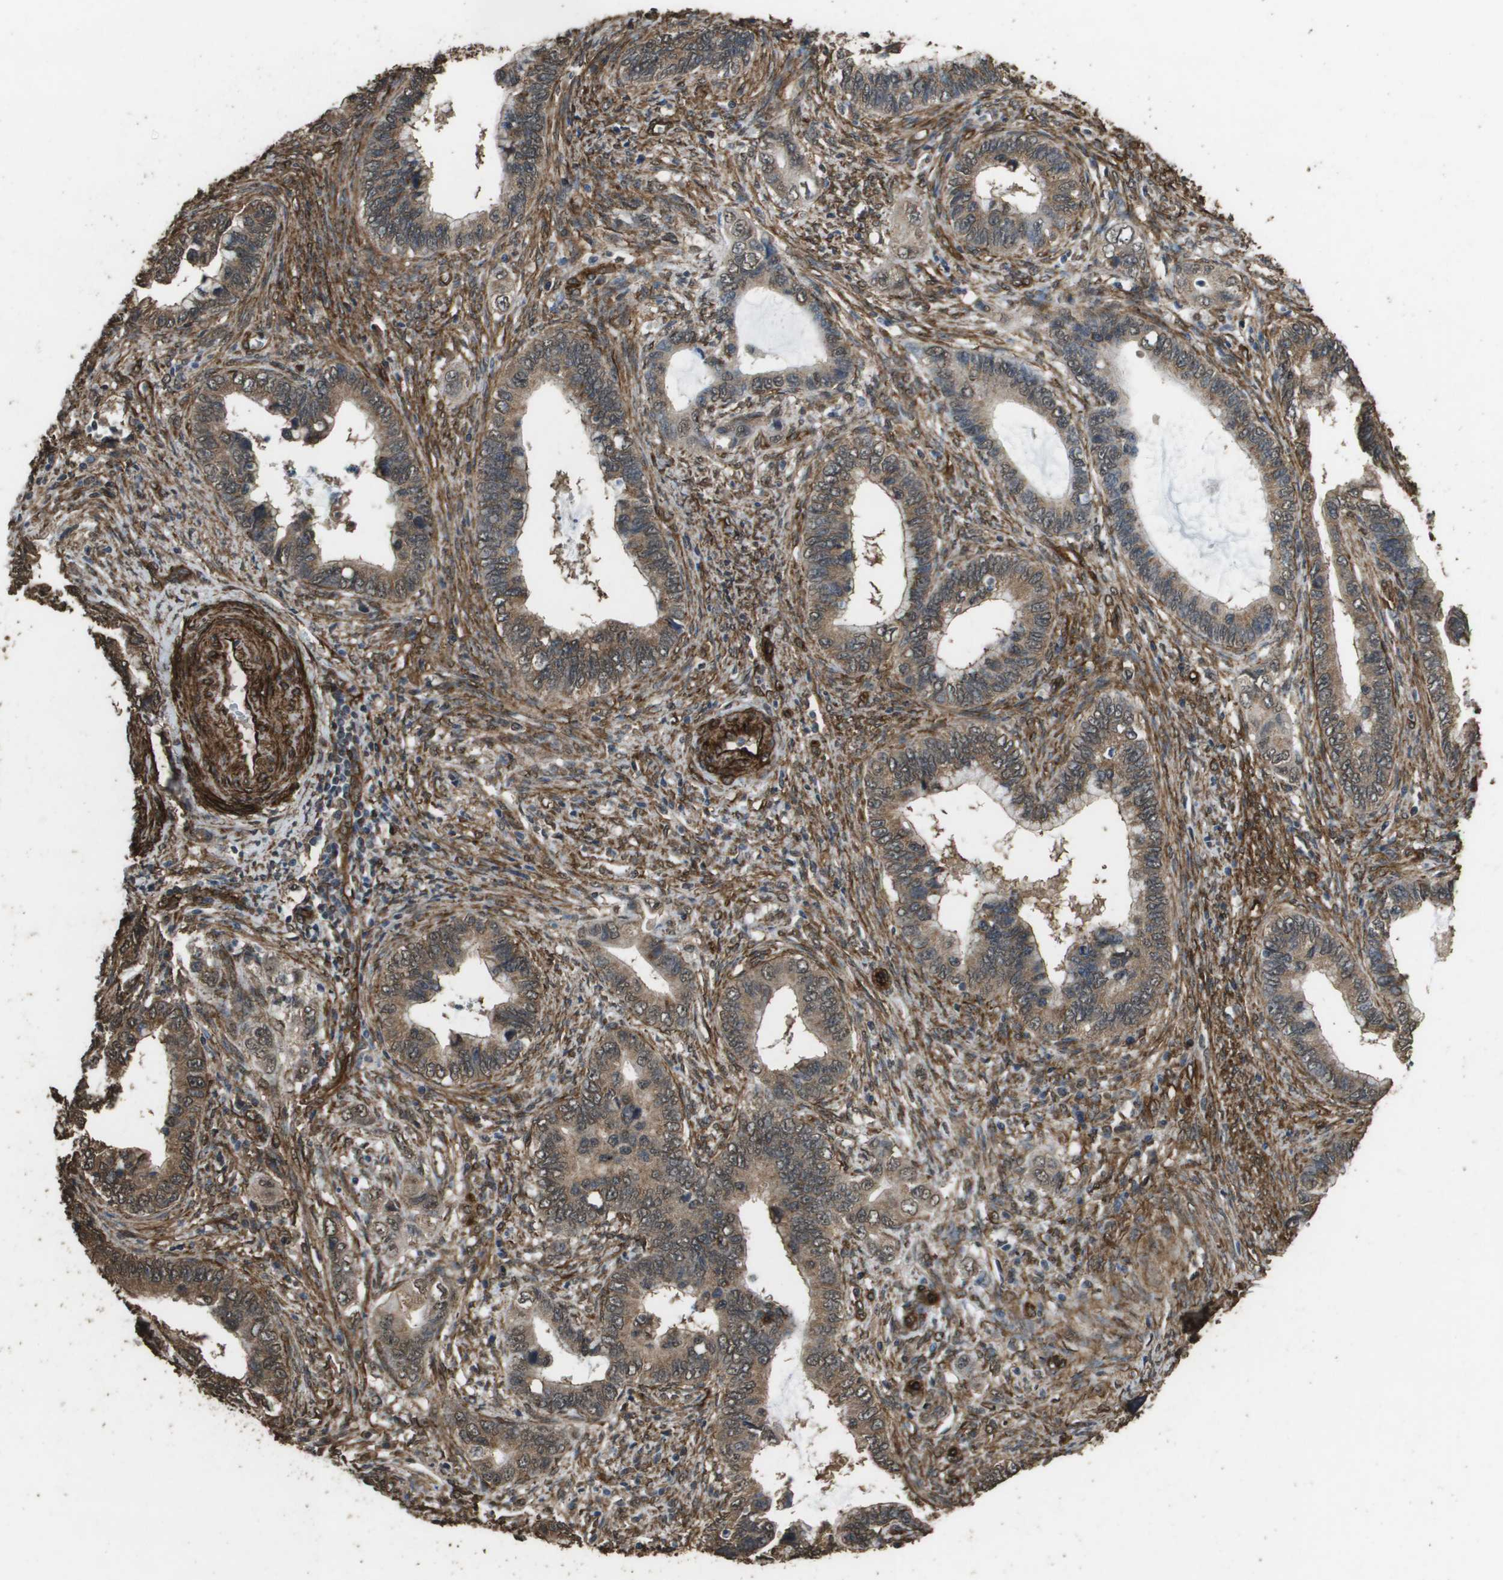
{"staining": {"intensity": "moderate", "quantity": ">75%", "location": "cytoplasmic/membranous,nuclear"}, "tissue": "cervical cancer", "cell_type": "Tumor cells", "image_type": "cancer", "snomed": [{"axis": "morphology", "description": "Adenocarcinoma, NOS"}, {"axis": "topography", "description": "Cervix"}], "caption": "IHC staining of cervical cancer, which reveals medium levels of moderate cytoplasmic/membranous and nuclear staining in approximately >75% of tumor cells indicating moderate cytoplasmic/membranous and nuclear protein positivity. The staining was performed using DAB (3,3'-diaminobenzidine) (brown) for protein detection and nuclei were counterstained in hematoxylin (blue).", "gene": "AAMP", "patient": {"sex": "female", "age": 44}}